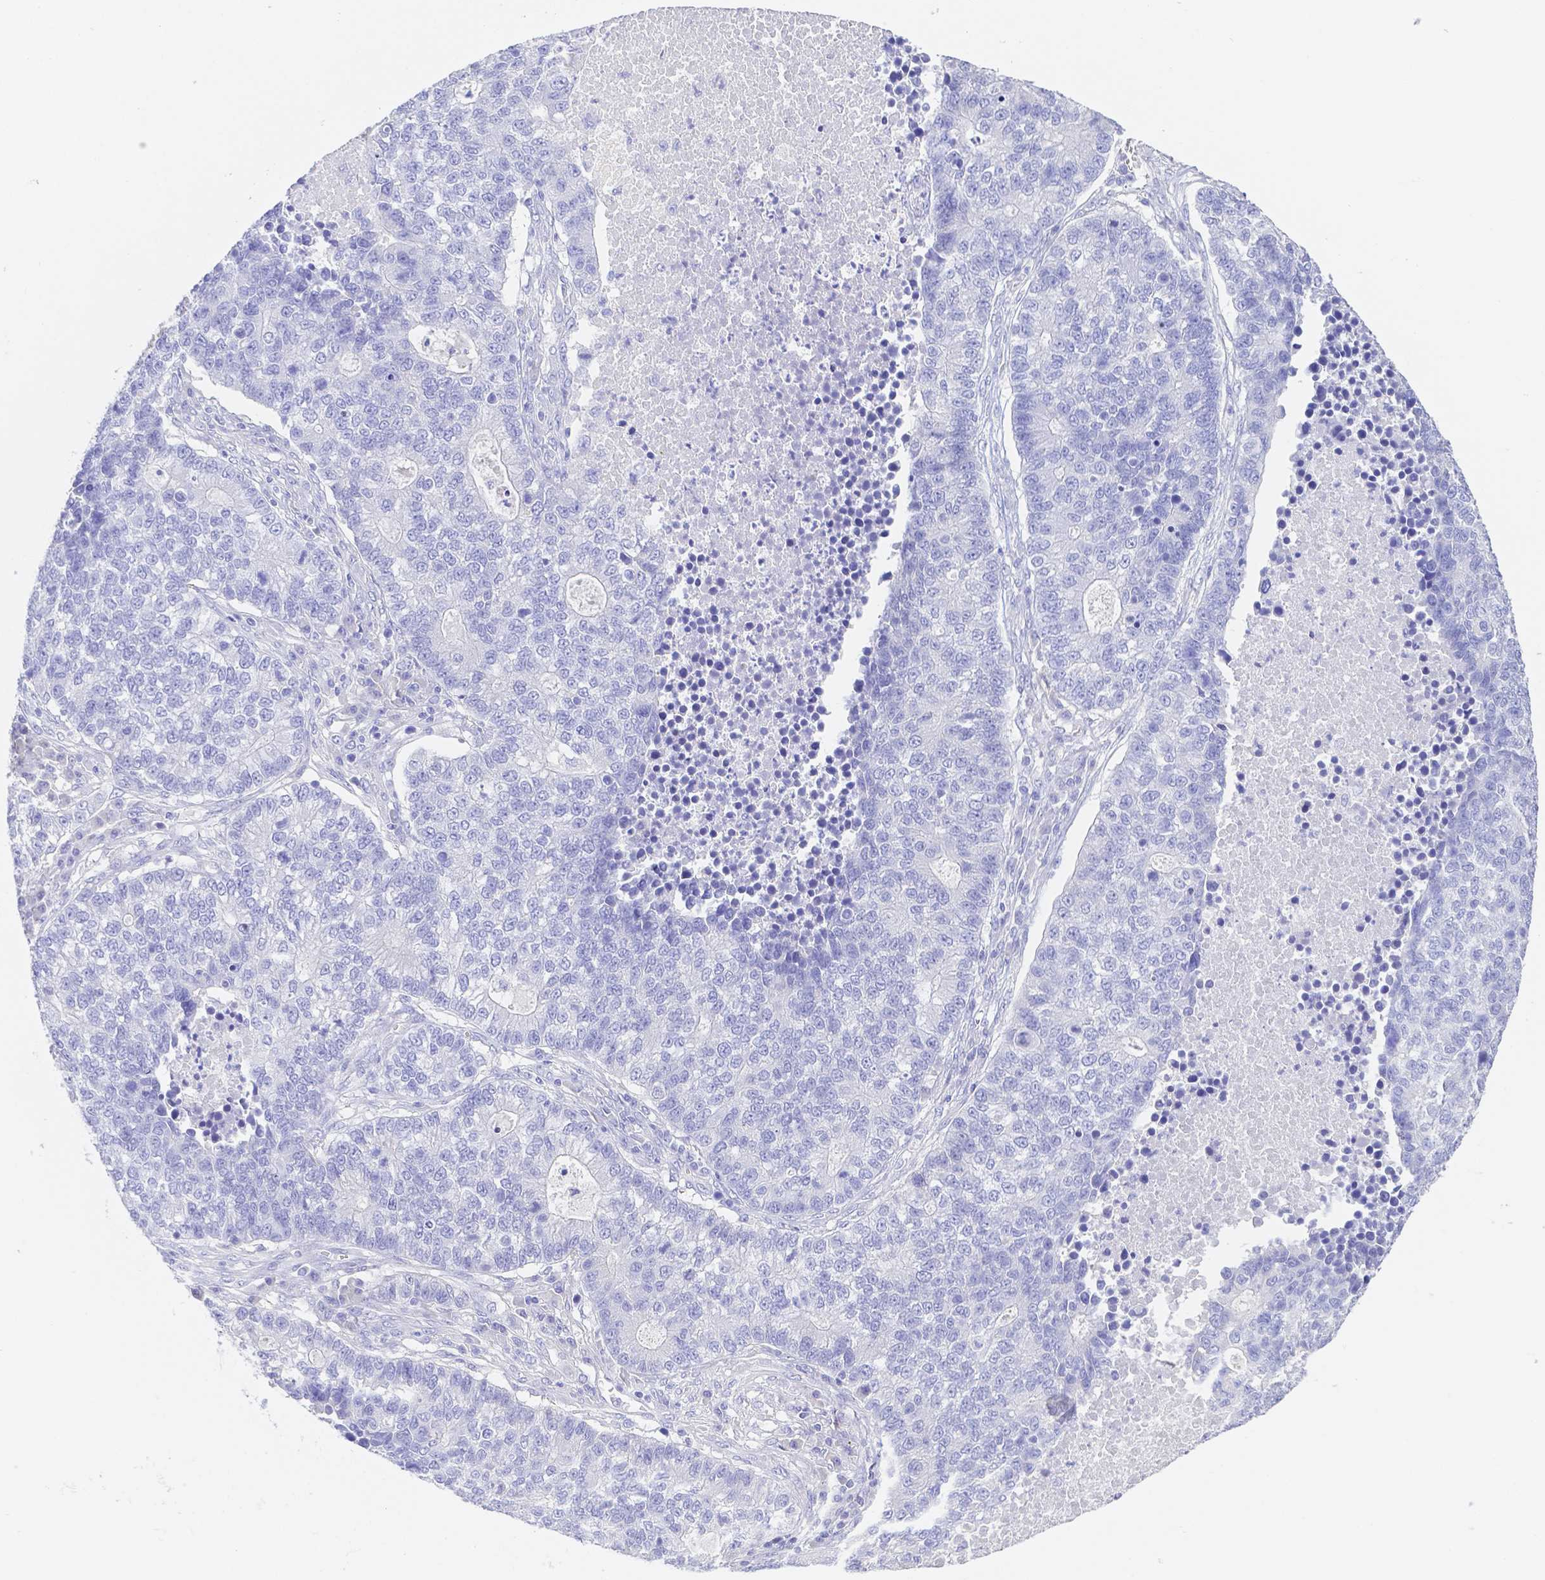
{"staining": {"intensity": "negative", "quantity": "none", "location": "none"}, "tissue": "lung cancer", "cell_type": "Tumor cells", "image_type": "cancer", "snomed": [{"axis": "morphology", "description": "Adenocarcinoma, NOS"}, {"axis": "topography", "description": "Lung"}], "caption": "Adenocarcinoma (lung) was stained to show a protein in brown. There is no significant expression in tumor cells. (IHC, brightfield microscopy, high magnification).", "gene": "ZG16B", "patient": {"sex": "male", "age": 57}}